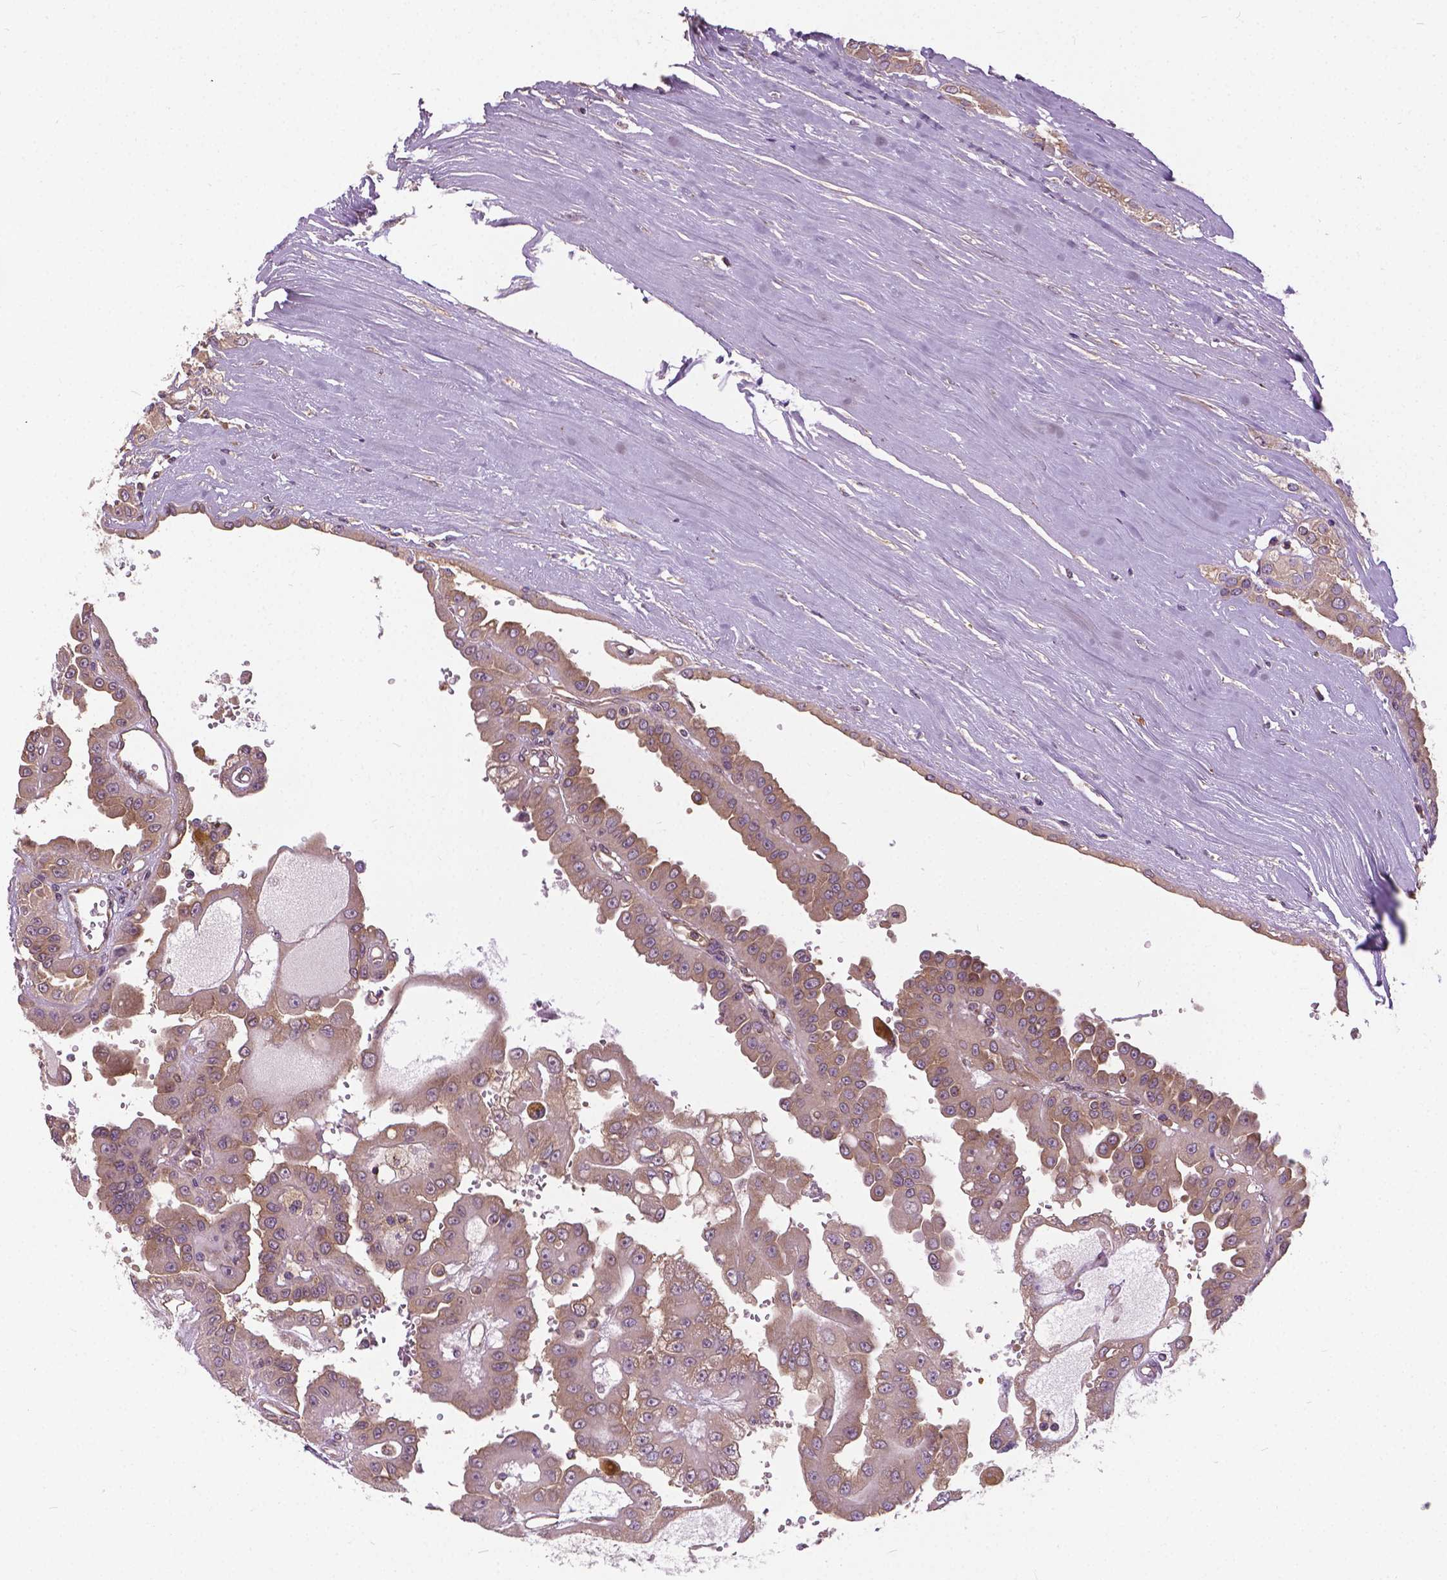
{"staining": {"intensity": "weak", "quantity": ">75%", "location": "cytoplasmic/membranous"}, "tissue": "renal cancer", "cell_type": "Tumor cells", "image_type": "cancer", "snomed": [{"axis": "morphology", "description": "Adenocarcinoma, NOS"}, {"axis": "topography", "description": "Kidney"}], "caption": "A micrograph of renal adenocarcinoma stained for a protein displays weak cytoplasmic/membranous brown staining in tumor cells. The protein is stained brown, and the nuclei are stained in blue (DAB (3,3'-diaminobenzidine) IHC with brightfield microscopy, high magnification).", "gene": "MZT1", "patient": {"sex": "male", "age": 58}}